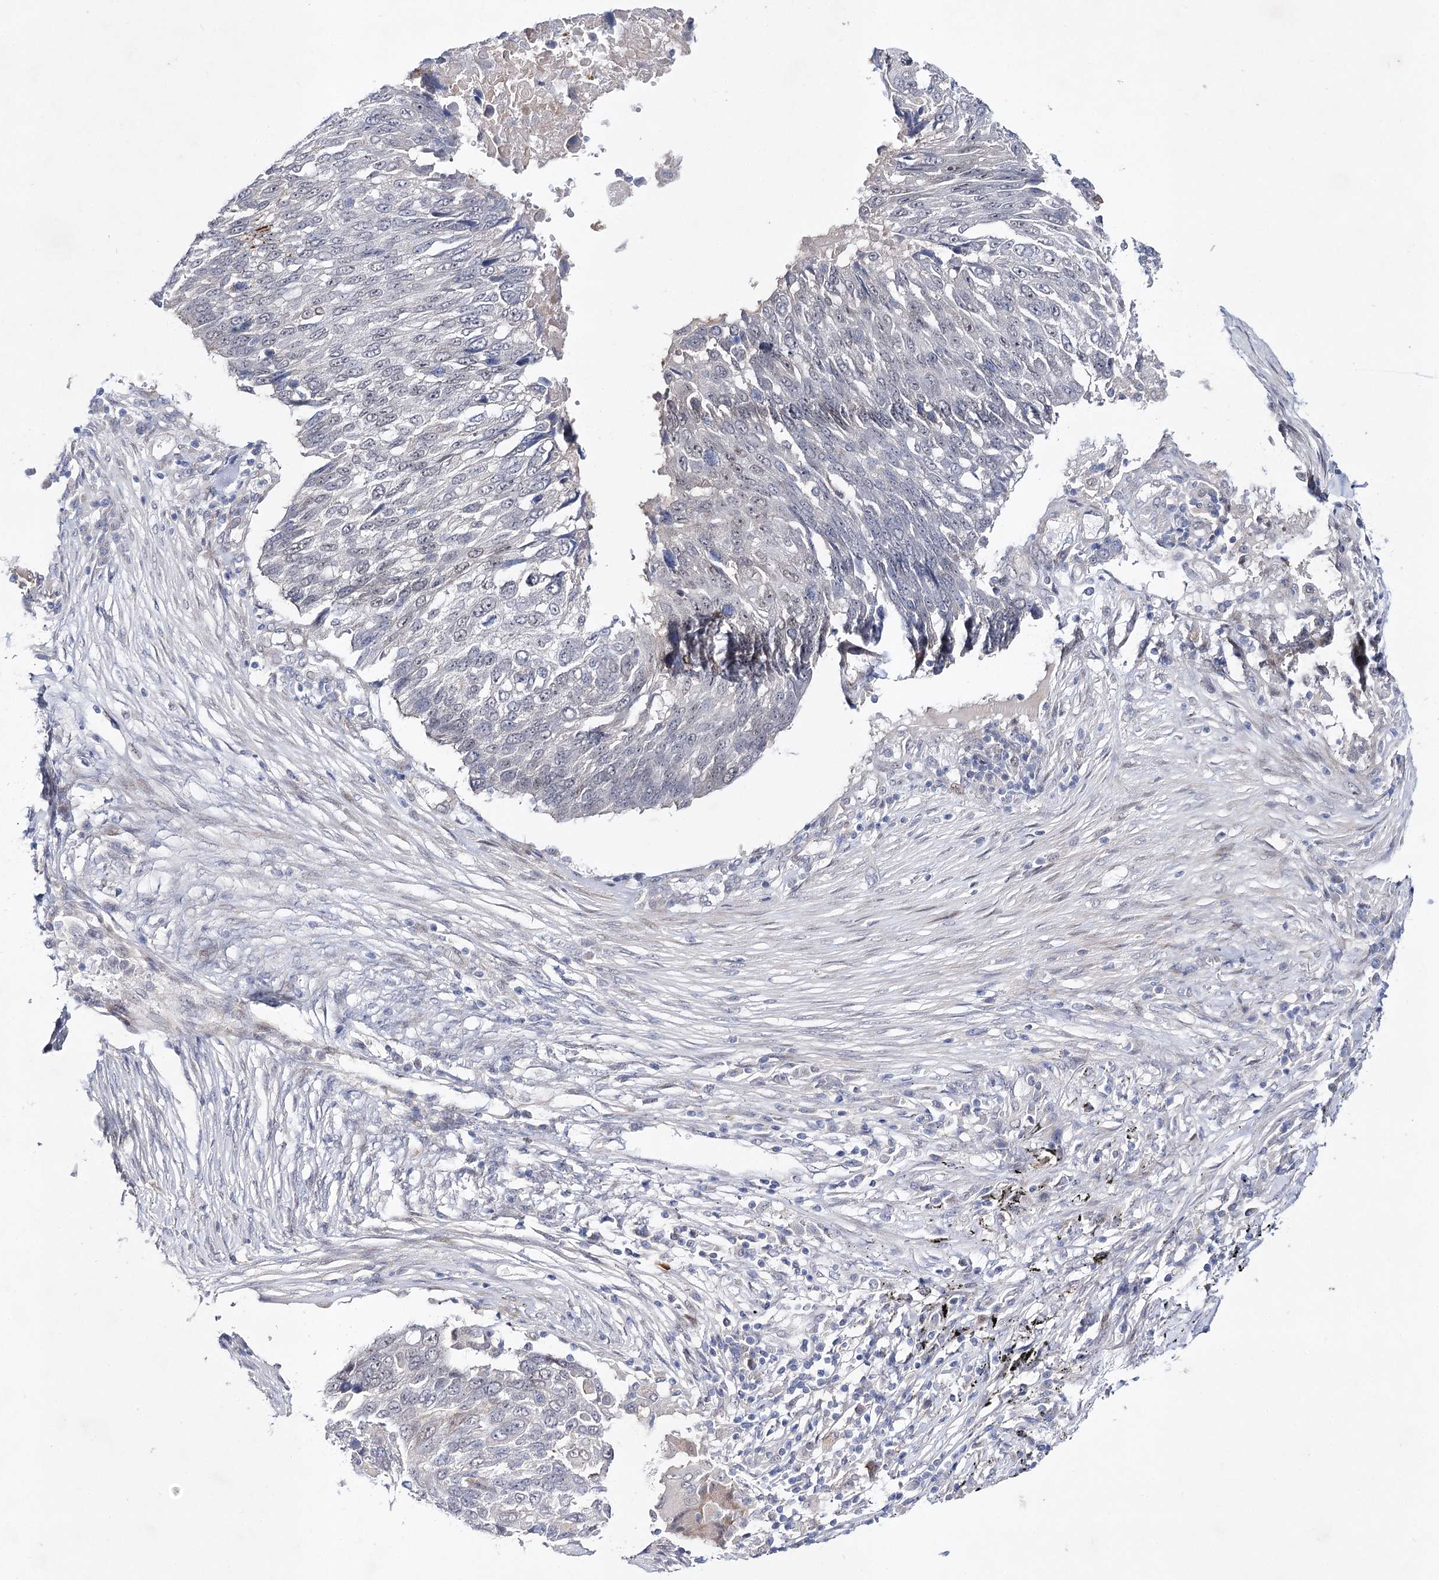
{"staining": {"intensity": "negative", "quantity": "none", "location": "none"}, "tissue": "lung cancer", "cell_type": "Tumor cells", "image_type": "cancer", "snomed": [{"axis": "morphology", "description": "Squamous cell carcinoma, NOS"}, {"axis": "topography", "description": "Lung"}], "caption": "A micrograph of lung cancer (squamous cell carcinoma) stained for a protein demonstrates no brown staining in tumor cells. (Stains: DAB immunohistochemistry (IHC) with hematoxylin counter stain, Microscopy: brightfield microscopy at high magnification).", "gene": "ARHGAP32", "patient": {"sex": "male", "age": 66}}